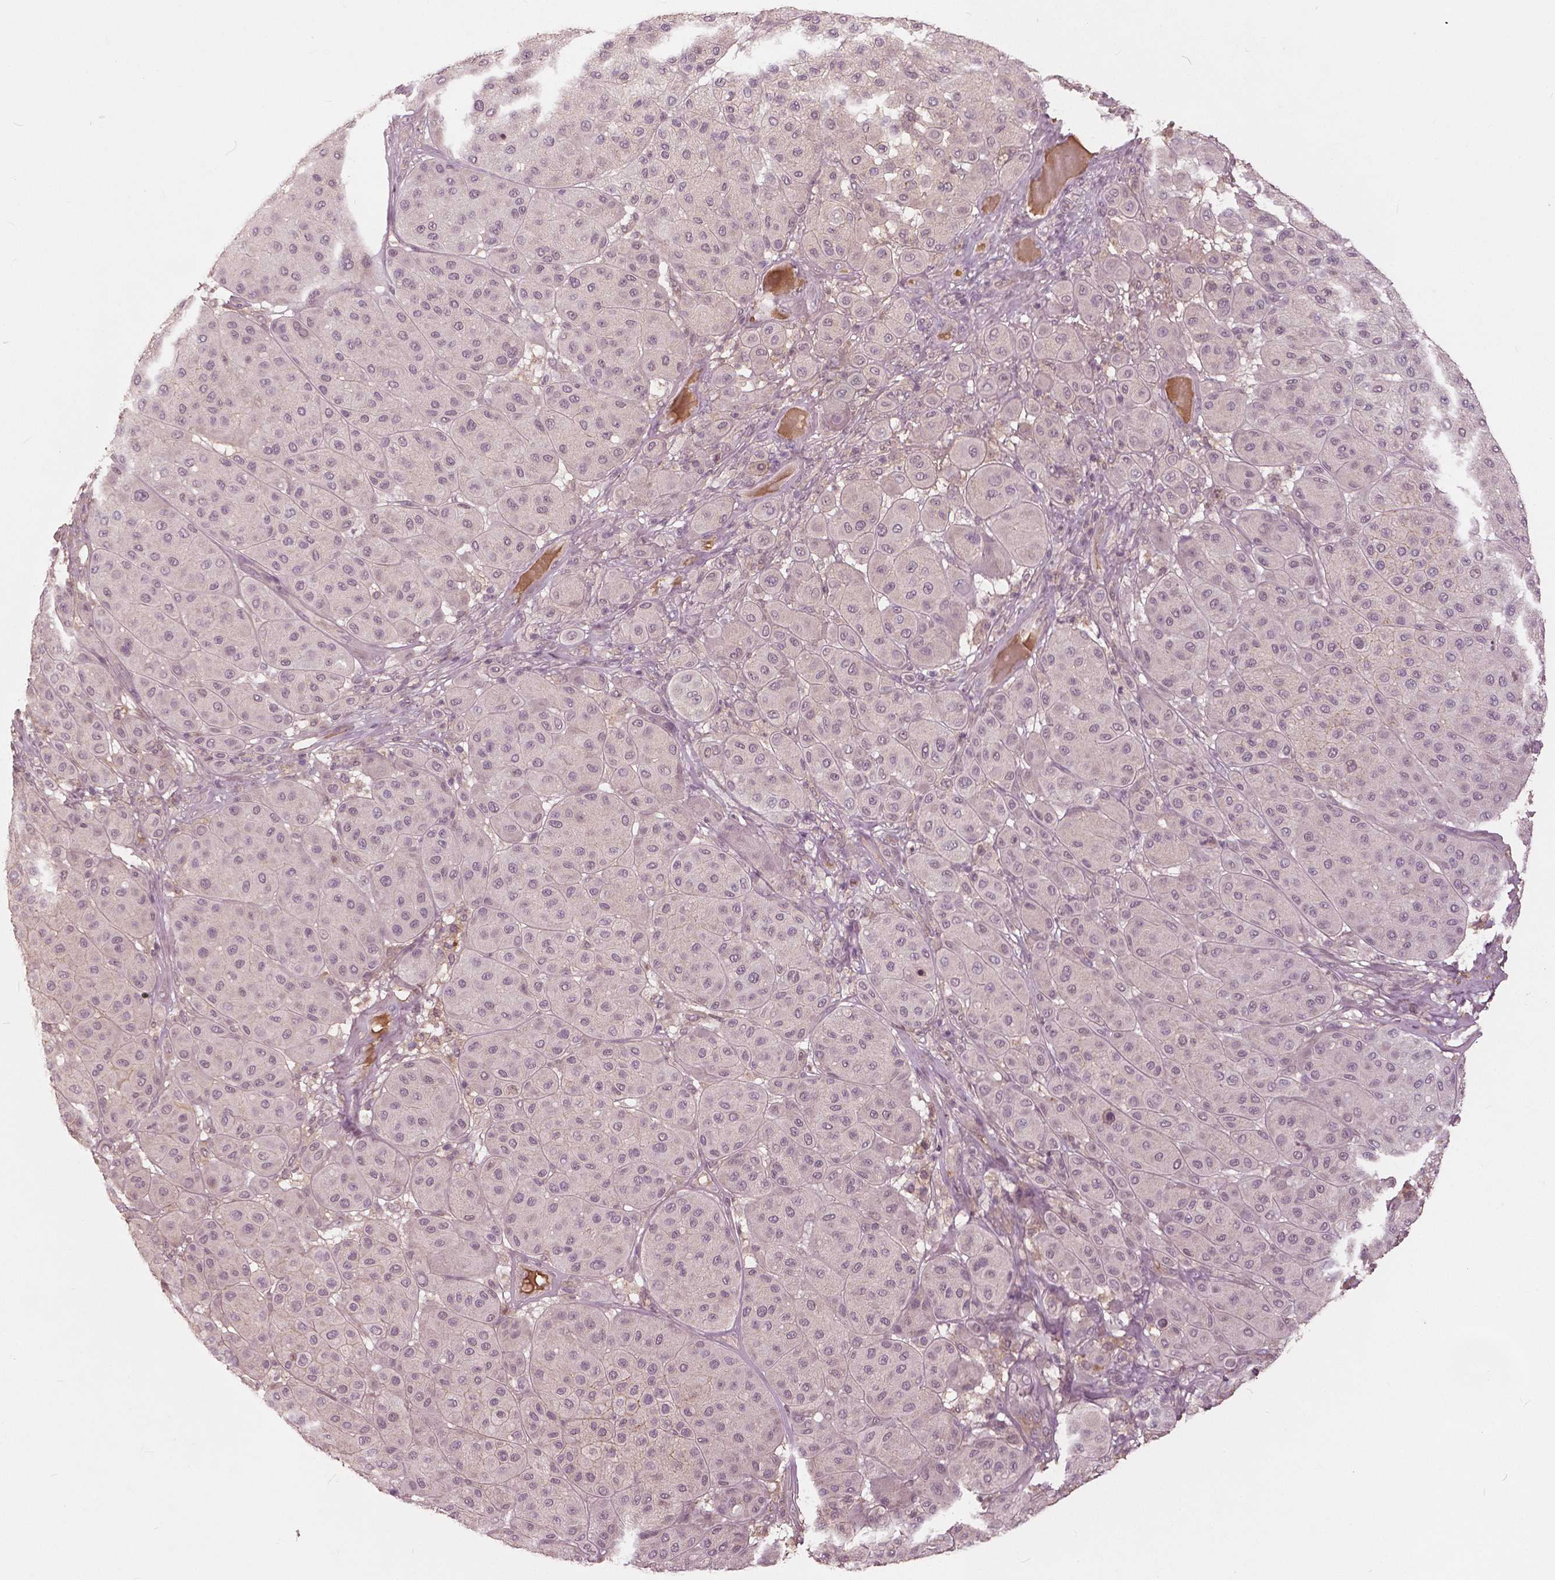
{"staining": {"intensity": "weak", "quantity": "25%-75%", "location": "nuclear"}, "tissue": "melanoma", "cell_type": "Tumor cells", "image_type": "cancer", "snomed": [{"axis": "morphology", "description": "Malignant melanoma, Metastatic site"}, {"axis": "topography", "description": "Smooth muscle"}], "caption": "Malignant melanoma (metastatic site) stained with immunohistochemistry demonstrates weak nuclear staining in about 25%-75% of tumor cells. (brown staining indicates protein expression, while blue staining denotes nuclei).", "gene": "ANGPTL4", "patient": {"sex": "male", "age": 41}}